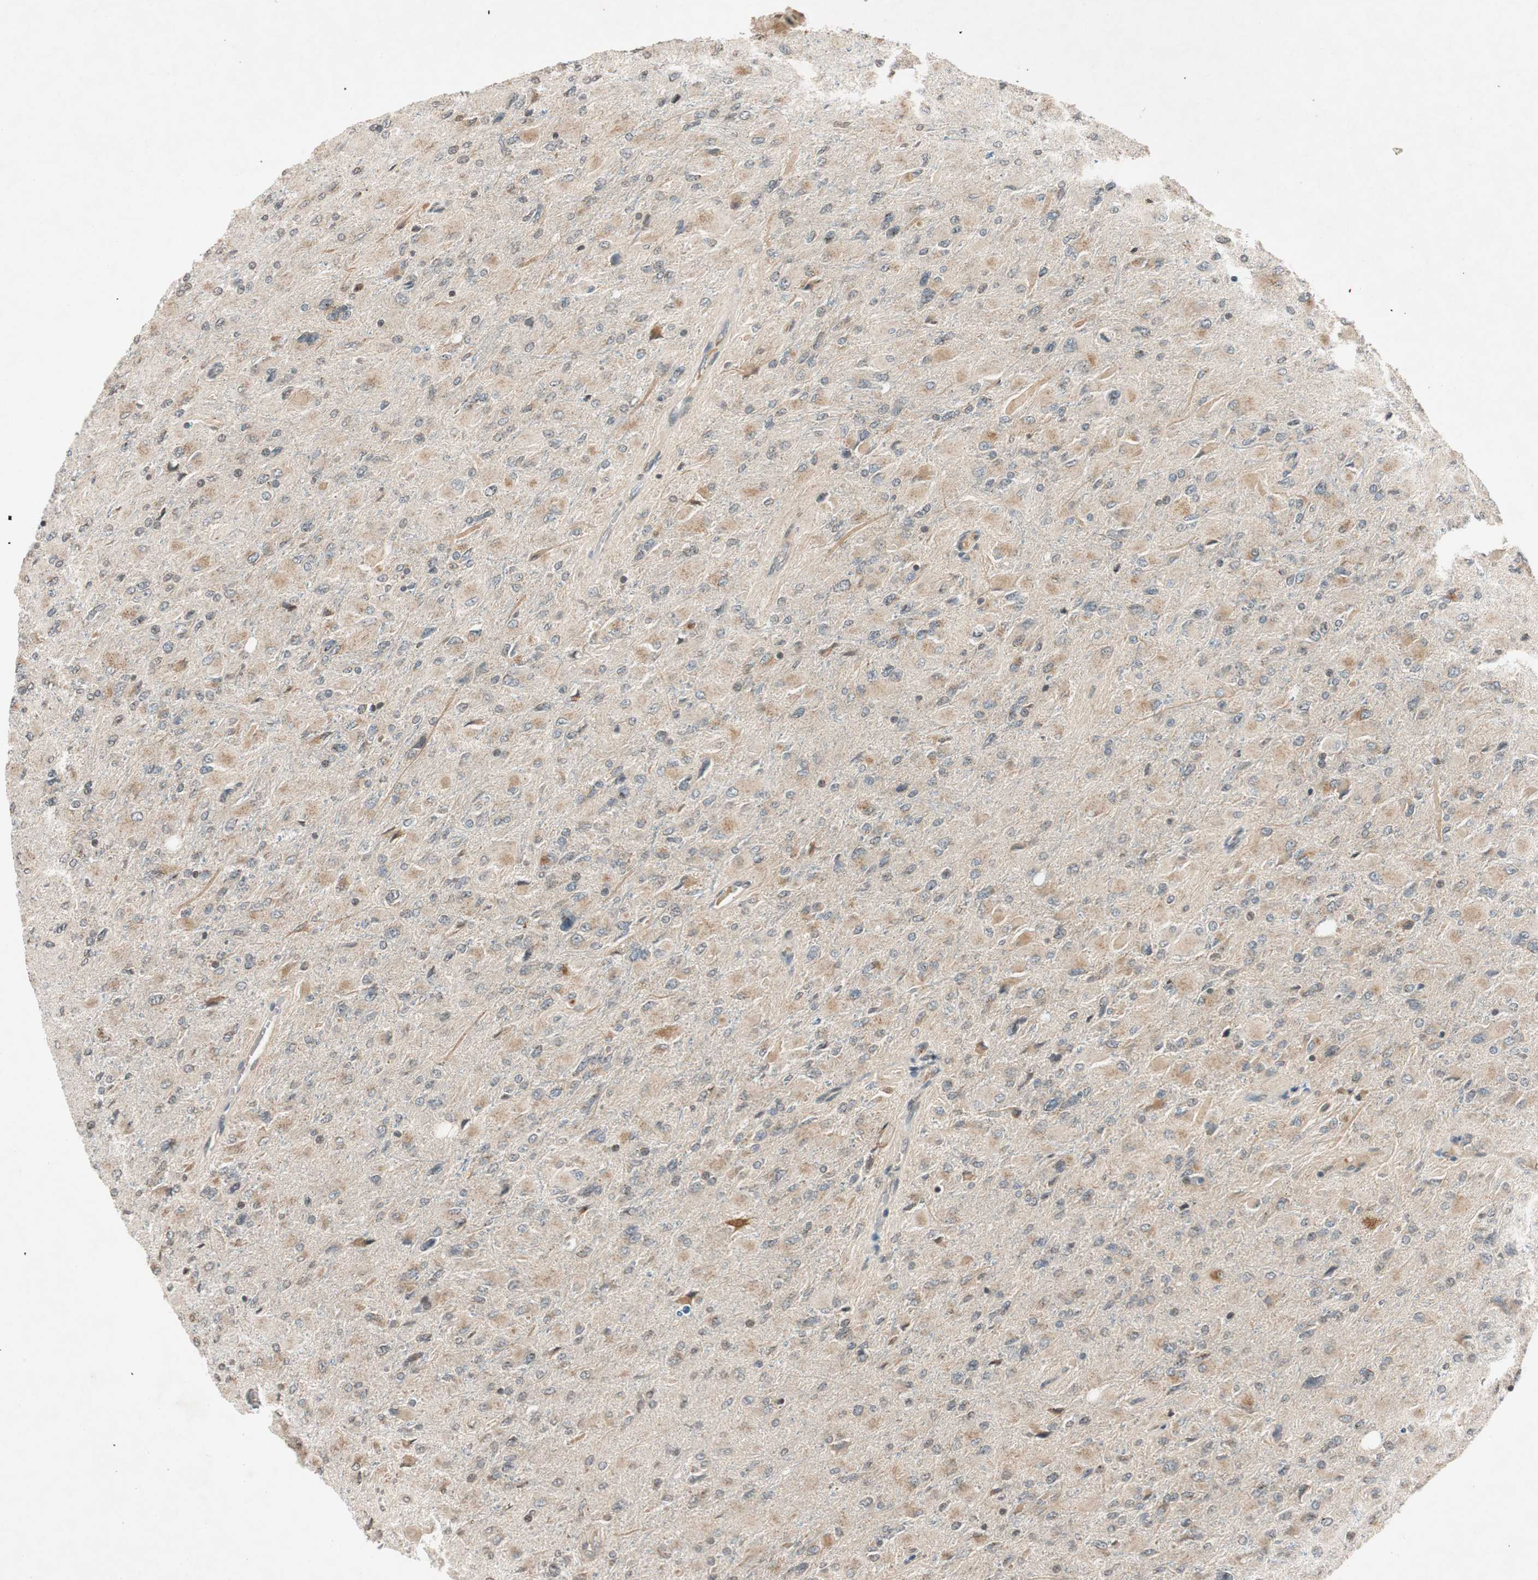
{"staining": {"intensity": "weak", "quantity": "25%-75%", "location": "cytoplasmic/membranous"}, "tissue": "glioma", "cell_type": "Tumor cells", "image_type": "cancer", "snomed": [{"axis": "morphology", "description": "Glioma, malignant, High grade"}, {"axis": "topography", "description": "Cerebral cortex"}], "caption": "Weak cytoplasmic/membranous expression is present in approximately 25%-75% of tumor cells in glioma. Ihc stains the protein in brown and the nuclei are stained blue.", "gene": "GCLM", "patient": {"sex": "female", "age": 36}}